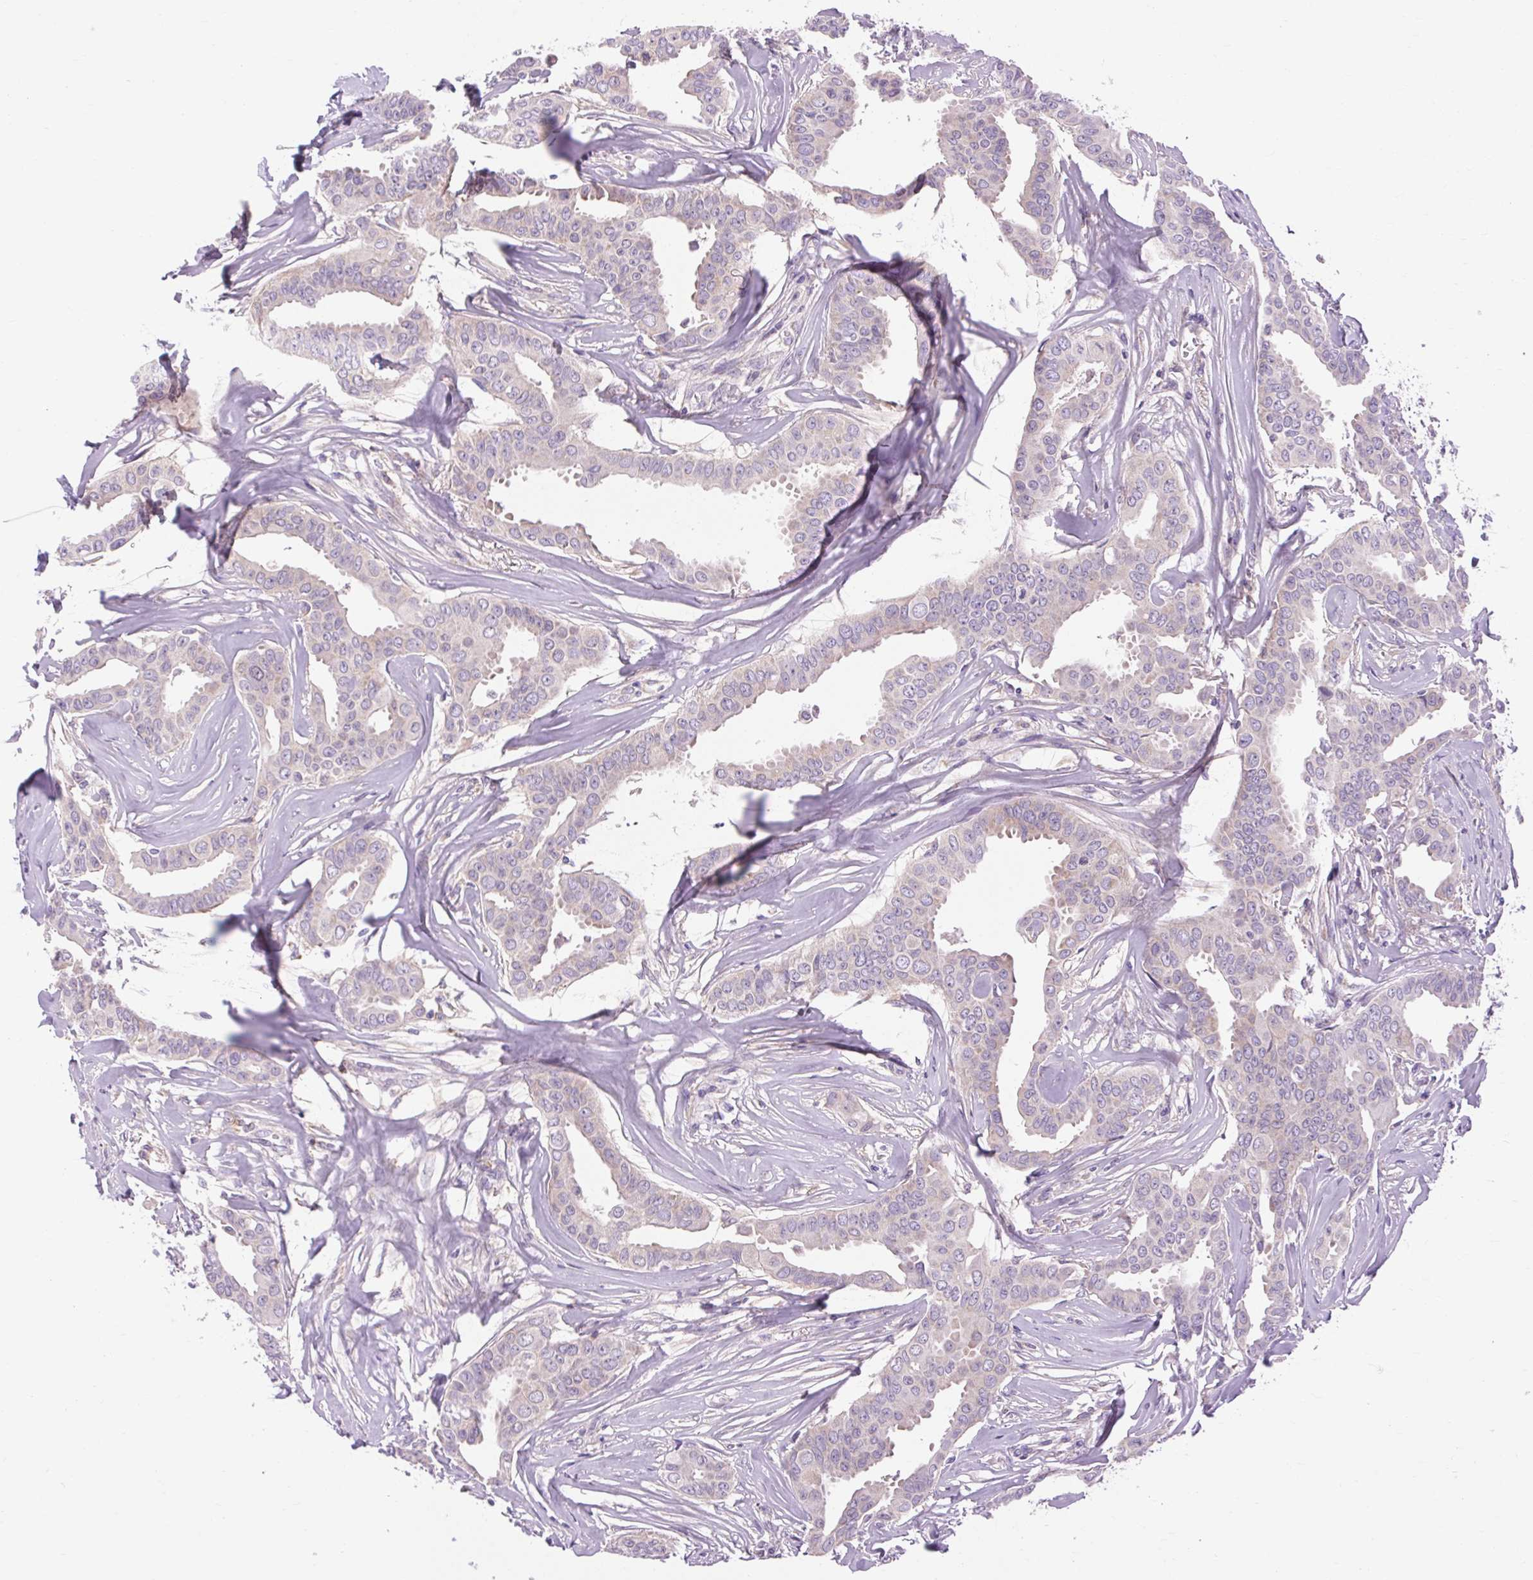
{"staining": {"intensity": "negative", "quantity": "none", "location": "none"}, "tissue": "breast cancer", "cell_type": "Tumor cells", "image_type": "cancer", "snomed": [{"axis": "morphology", "description": "Duct carcinoma"}, {"axis": "topography", "description": "Breast"}], "caption": "Tumor cells are negative for brown protein staining in invasive ductal carcinoma (breast).", "gene": "SOWAHC", "patient": {"sex": "female", "age": 45}}